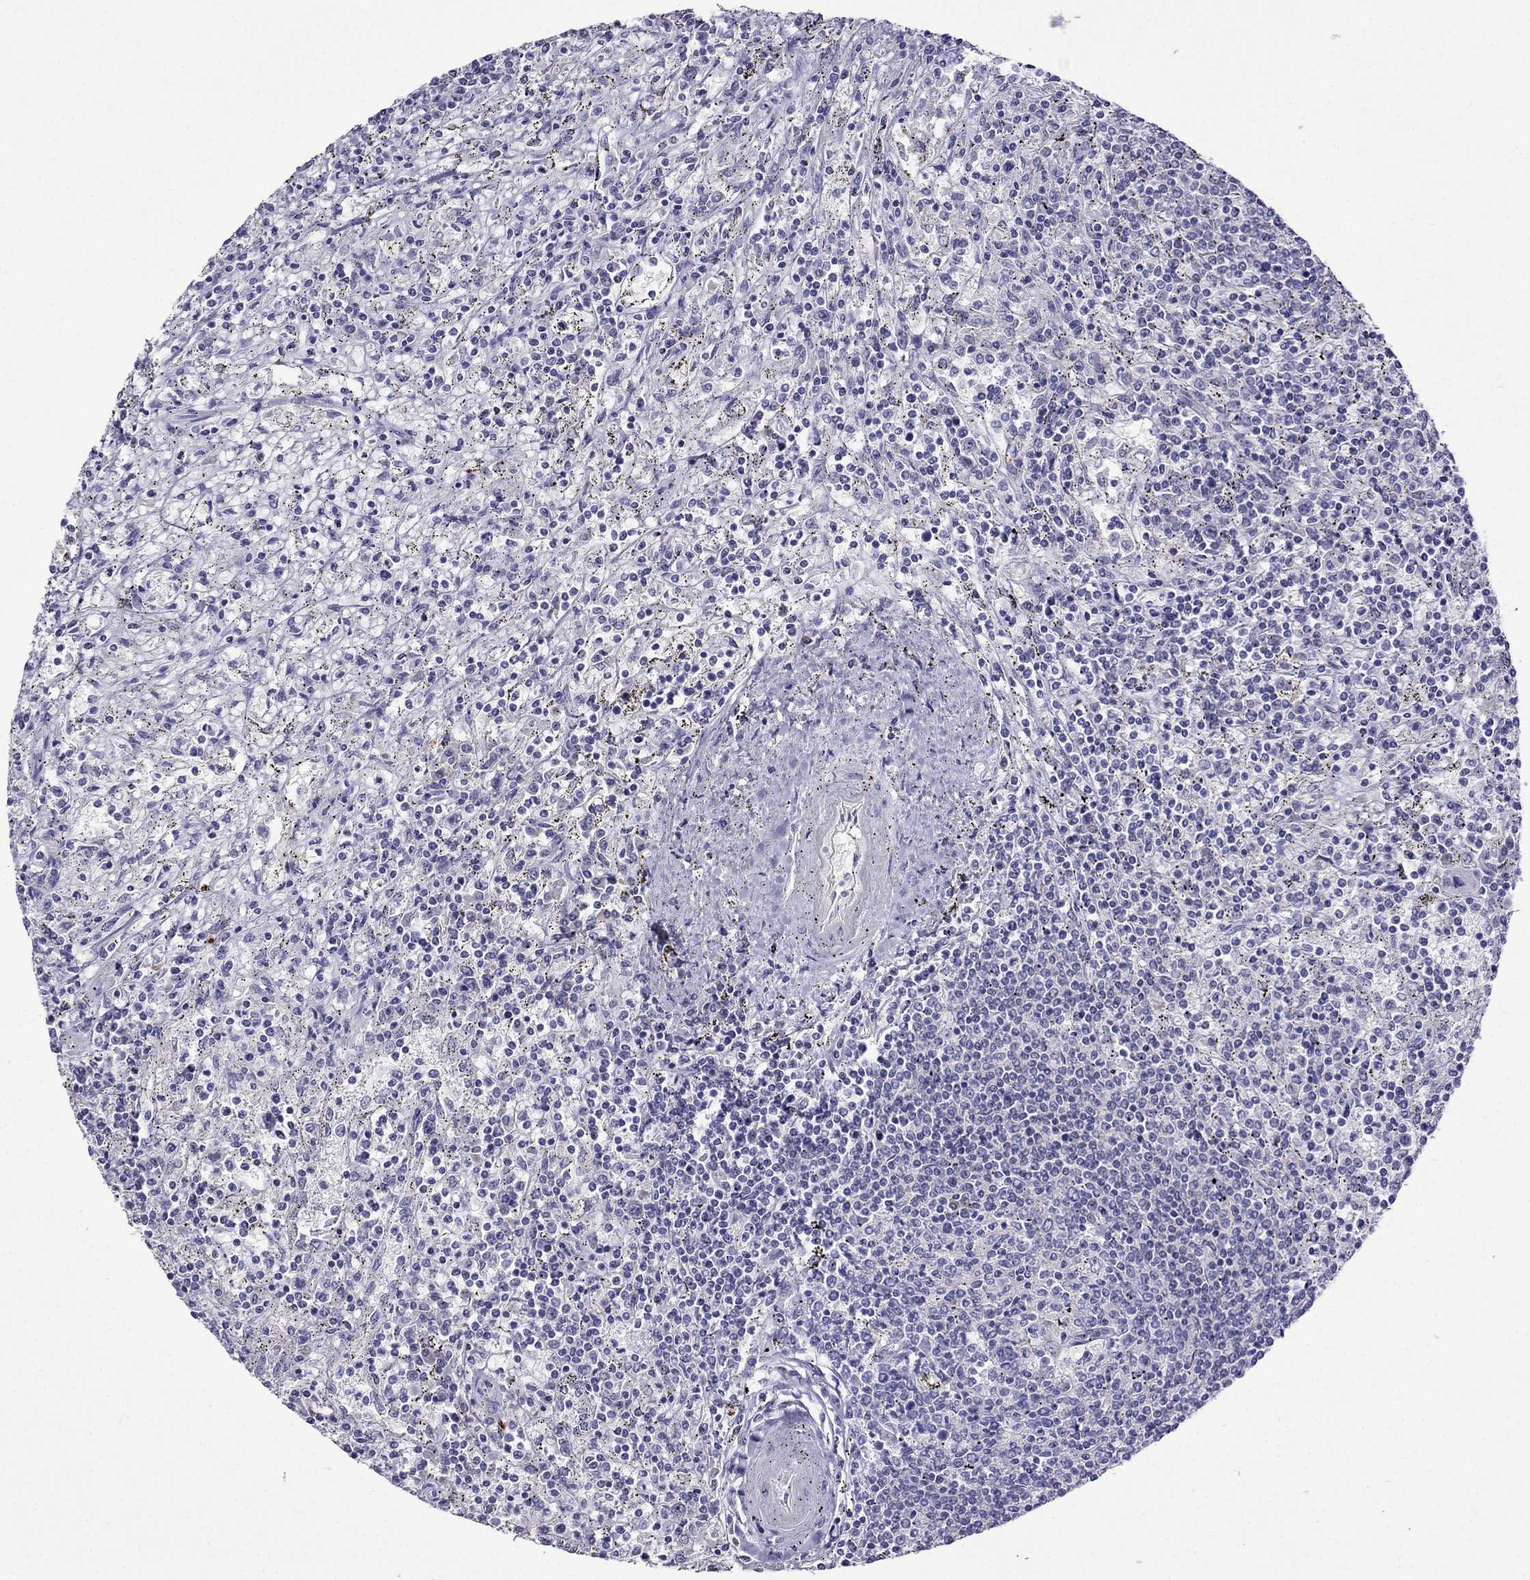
{"staining": {"intensity": "negative", "quantity": "none", "location": "none"}, "tissue": "lymphoma", "cell_type": "Tumor cells", "image_type": "cancer", "snomed": [{"axis": "morphology", "description": "Malignant lymphoma, non-Hodgkin's type, Low grade"}, {"axis": "topography", "description": "Spleen"}], "caption": "This histopathology image is of malignant lymphoma, non-Hodgkin's type (low-grade) stained with immunohistochemistry (IHC) to label a protein in brown with the nuclei are counter-stained blue. There is no positivity in tumor cells.", "gene": "PATE1", "patient": {"sex": "male", "age": 62}}